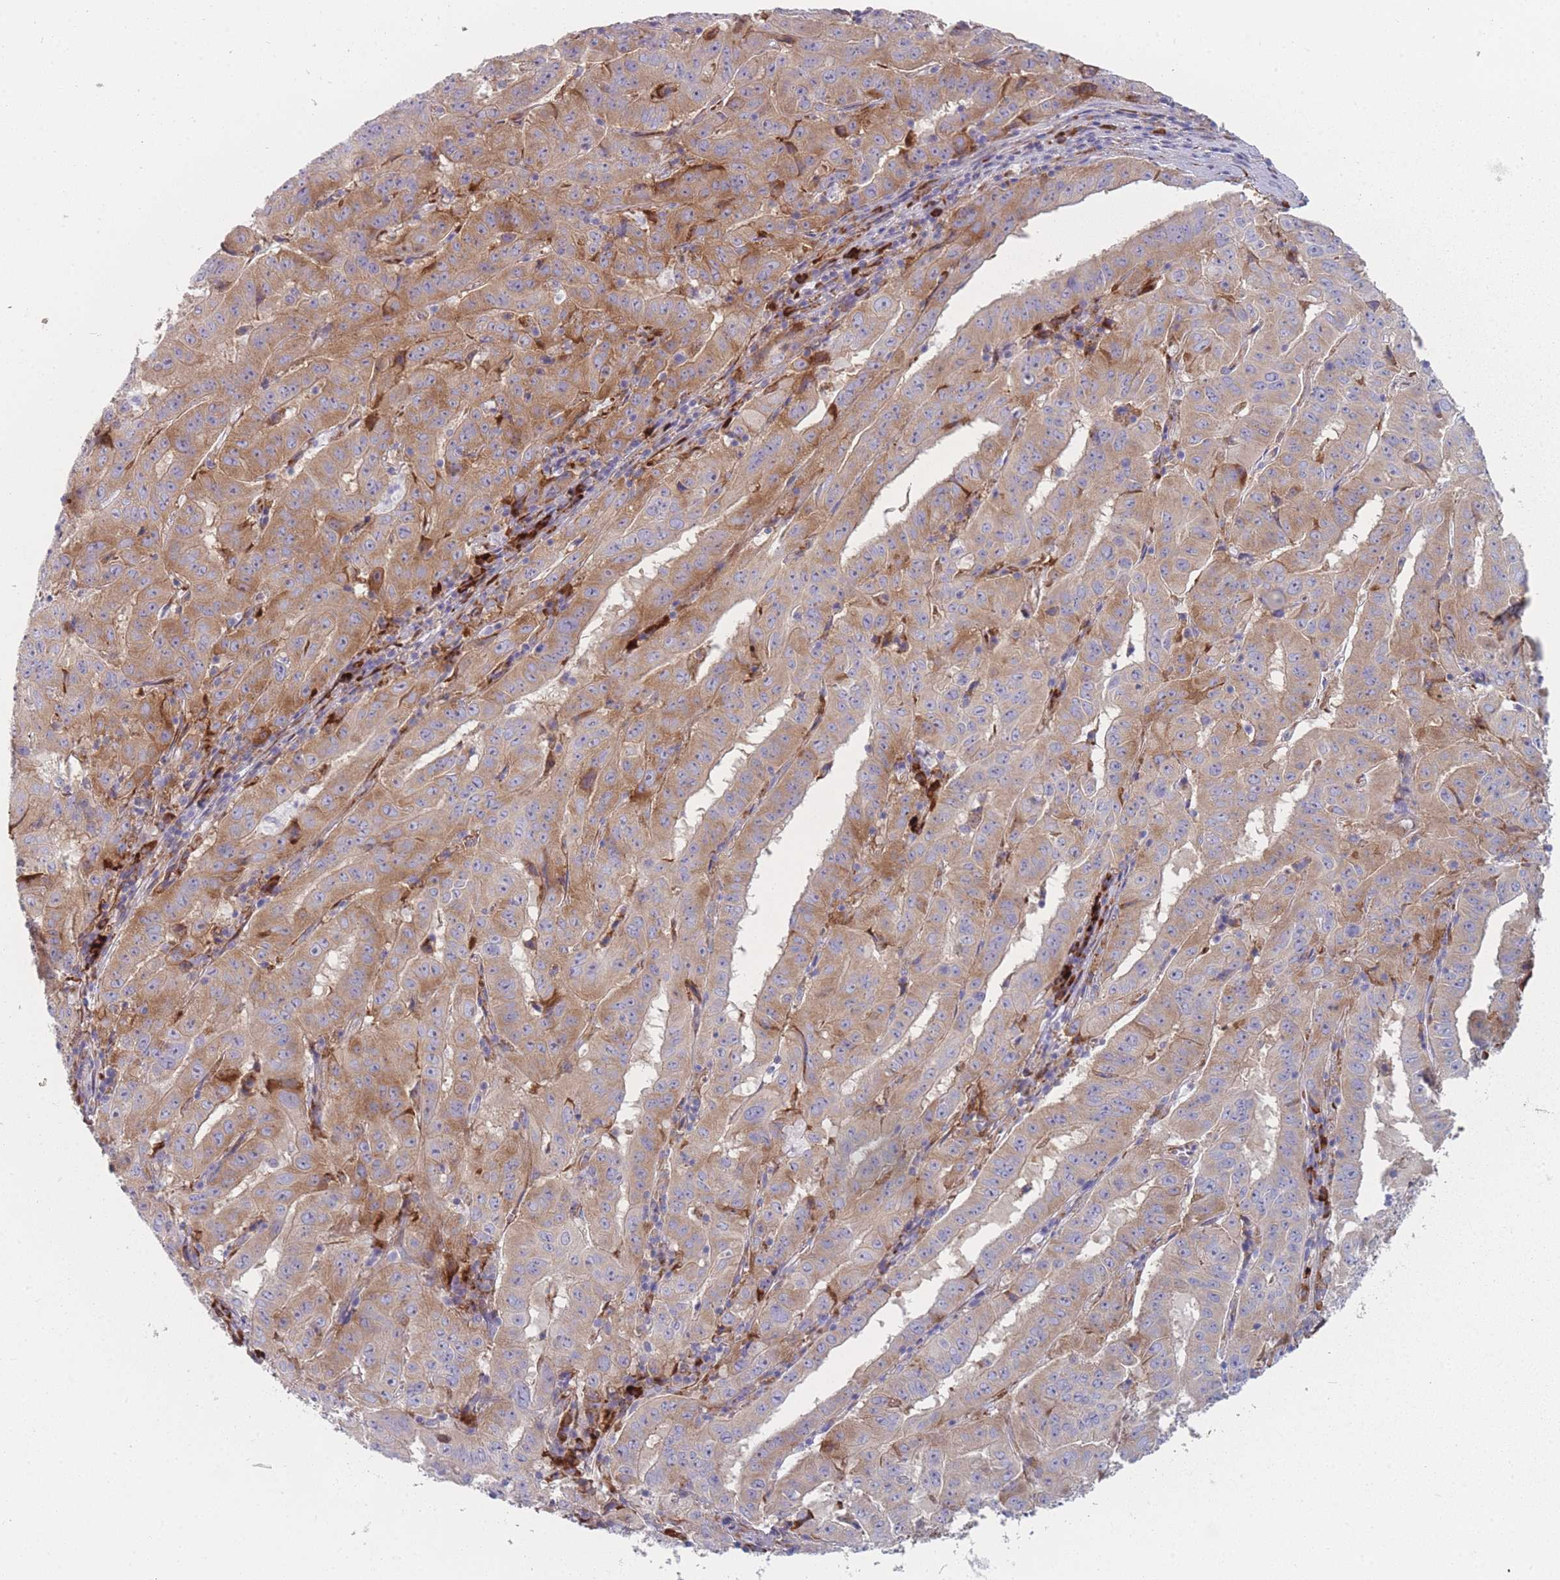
{"staining": {"intensity": "moderate", "quantity": ">75%", "location": "cytoplasmic/membranous"}, "tissue": "pancreatic cancer", "cell_type": "Tumor cells", "image_type": "cancer", "snomed": [{"axis": "morphology", "description": "Adenocarcinoma, NOS"}, {"axis": "topography", "description": "Pancreas"}], "caption": "Human adenocarcinoma (pancreatic) stained for a protein (brown) displays moderate cytoplasmic/membranous positive positivity in about >75% of tumor cells.", "gene": "CACNG5", "patient": {"sex": "male", "age": 63}}